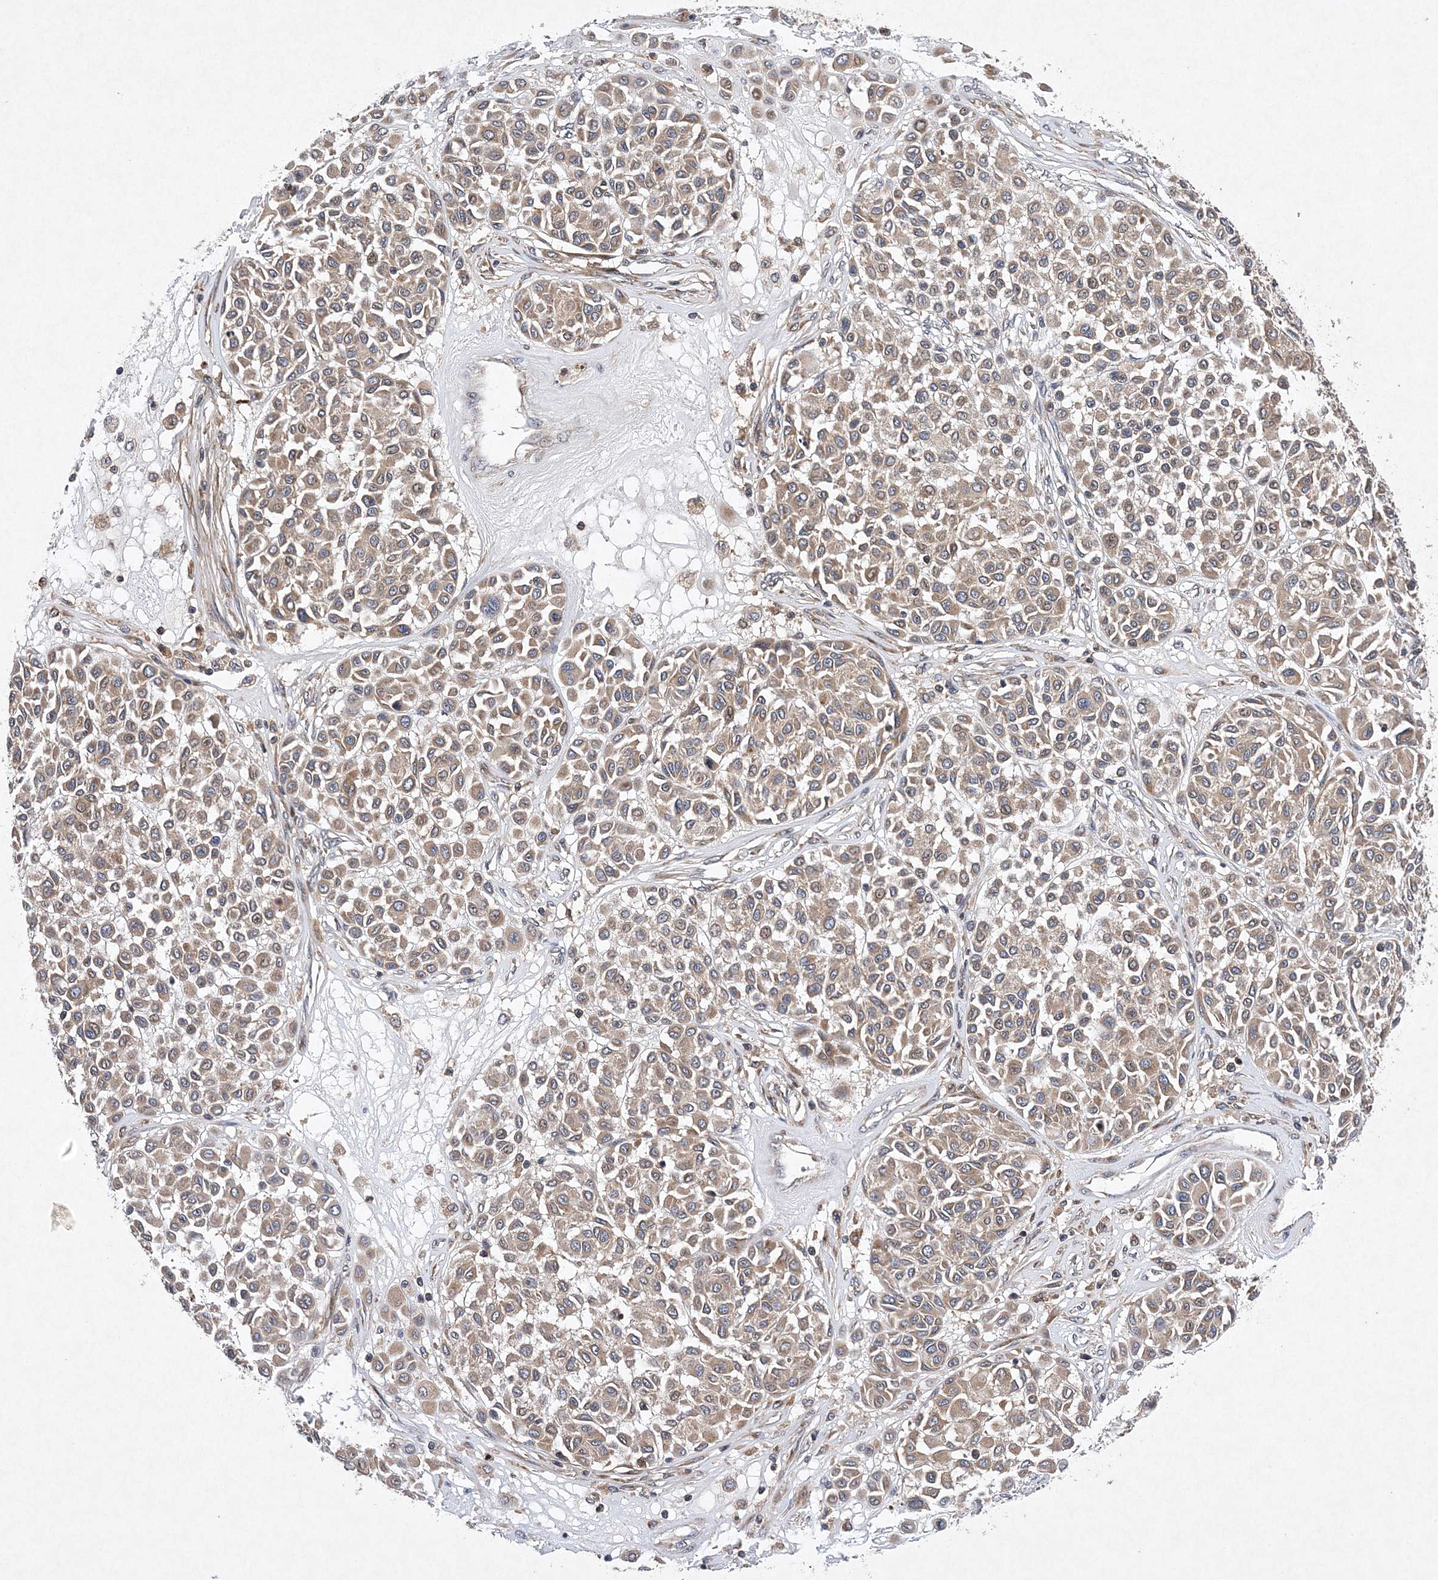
{"staining": {"intensity": "weak", "quantity": ">75%", "location": "cytoplasmic/membranous"}, "tissue": "melanoma", "cell_type": "Tumor cells", "image_type": "cancer", "snomed": [{"axis": "morphology", "description": "Malignant melanoma, Metastatic site"}, {"axis": "topography", "description": "Soft tissue"}], "caption": "An immunohistochemistry photomicrograph of tumor tissue is shown. Protein staining in brown labels weak cytoplasmic/membranous positivity in malignant melanoma (metastatic site) within tumor cells. (Brightfield microscopy of DAB IHC at high magnification).", "gene": "PROSER1", "patient": {"sex": "male", "age": 41}}